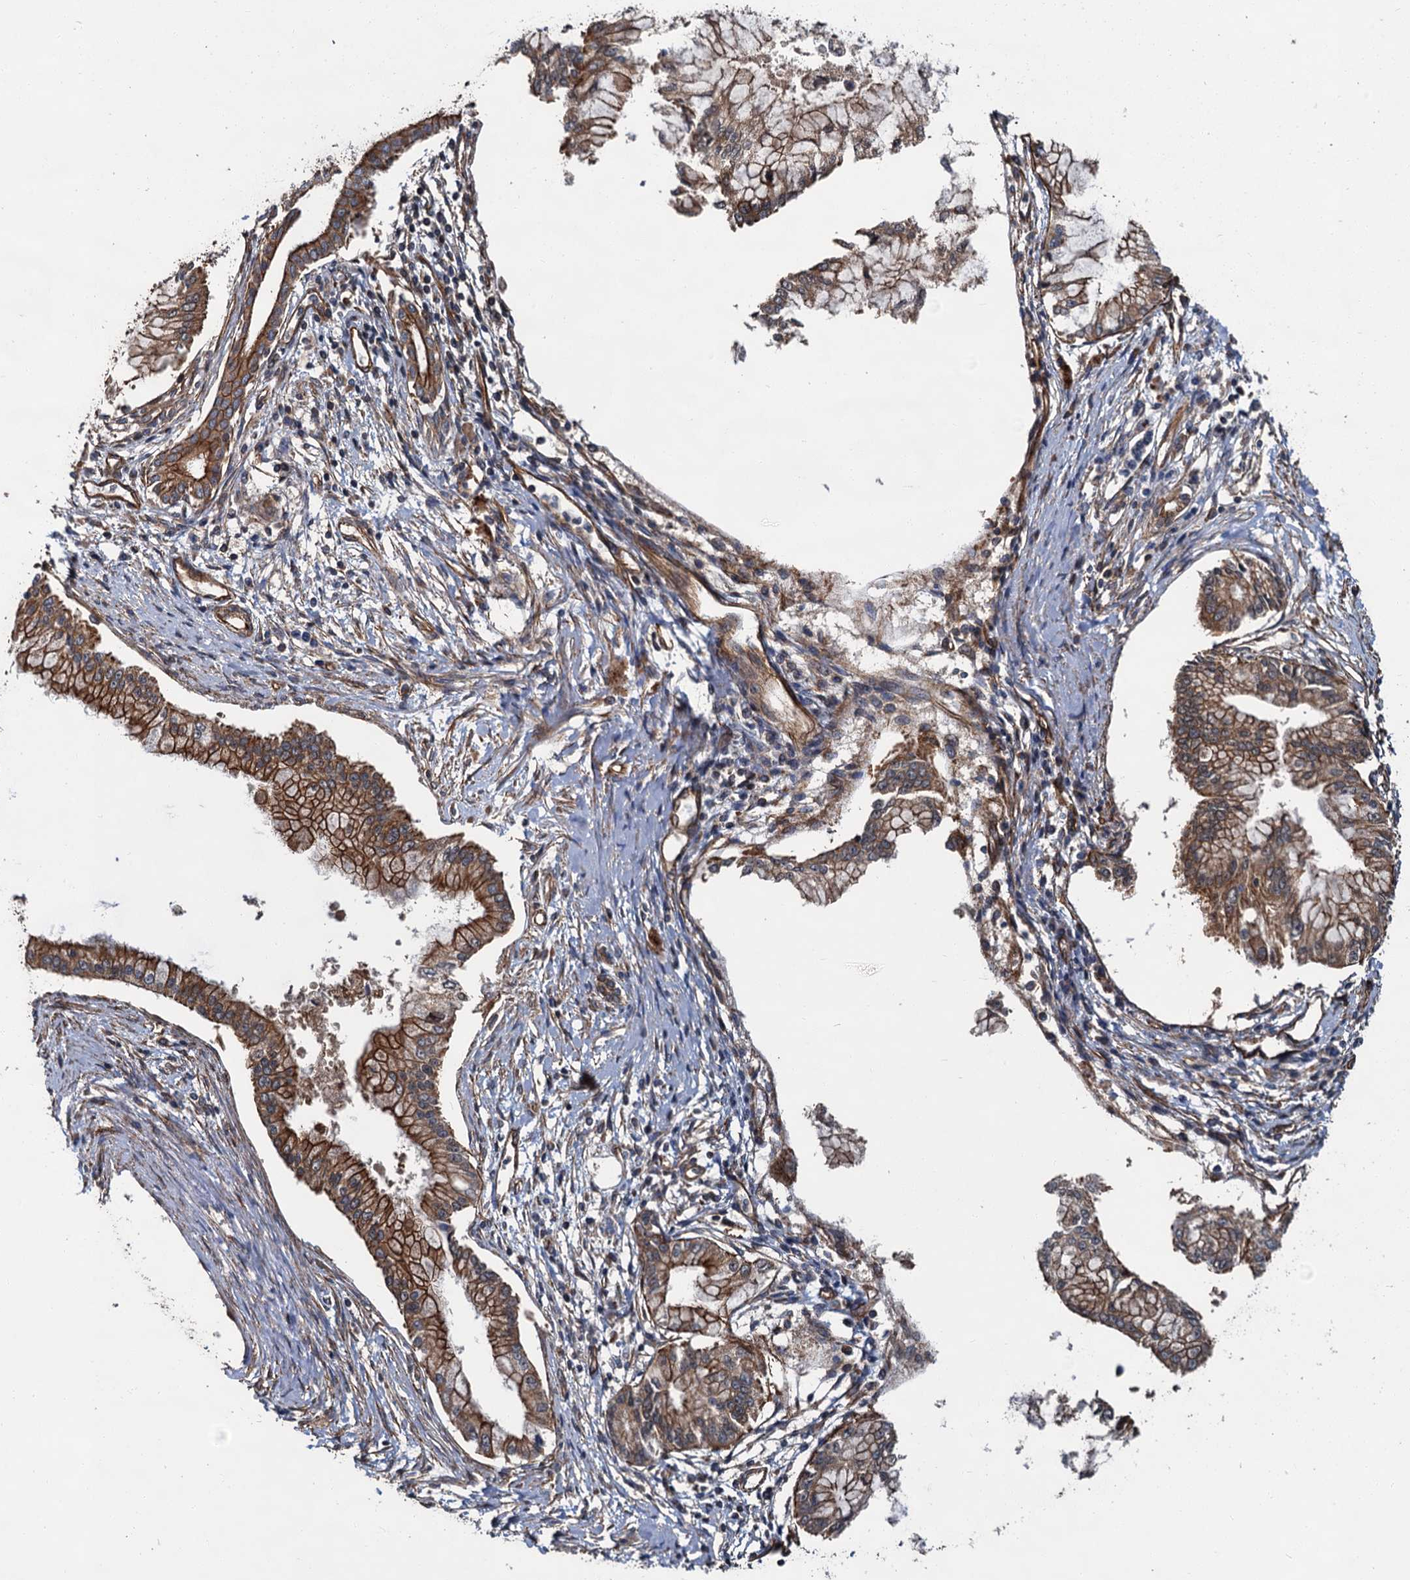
{"staining": {"intensity": "moderate", "quantity": ">75%", "location": "cytoplasmic/membranous"}, "tissue": "pancreatic cancer", "cell_type": "Tumor cells", "image_type": "cancer", "snomed": [{"axis": "morphology", "description": "Adenocarcinoma, NOS"}, {"axis": "topography", "description": "Pancreas"}], "caption": "Protein analysis of adenocarcinoma (pancreatic) tissue demonstrates moderate cytoplasmic/membranous expression in approximately >75% of tumor cells. (Stains: DAB (3,3'-diaminobenzidine) in brown, nuclei in blue, Microscopy: brightfield microscopy at high magnification).", "gene": "ZFYVE19", "patient": {"sex": "male", "age": 46}}